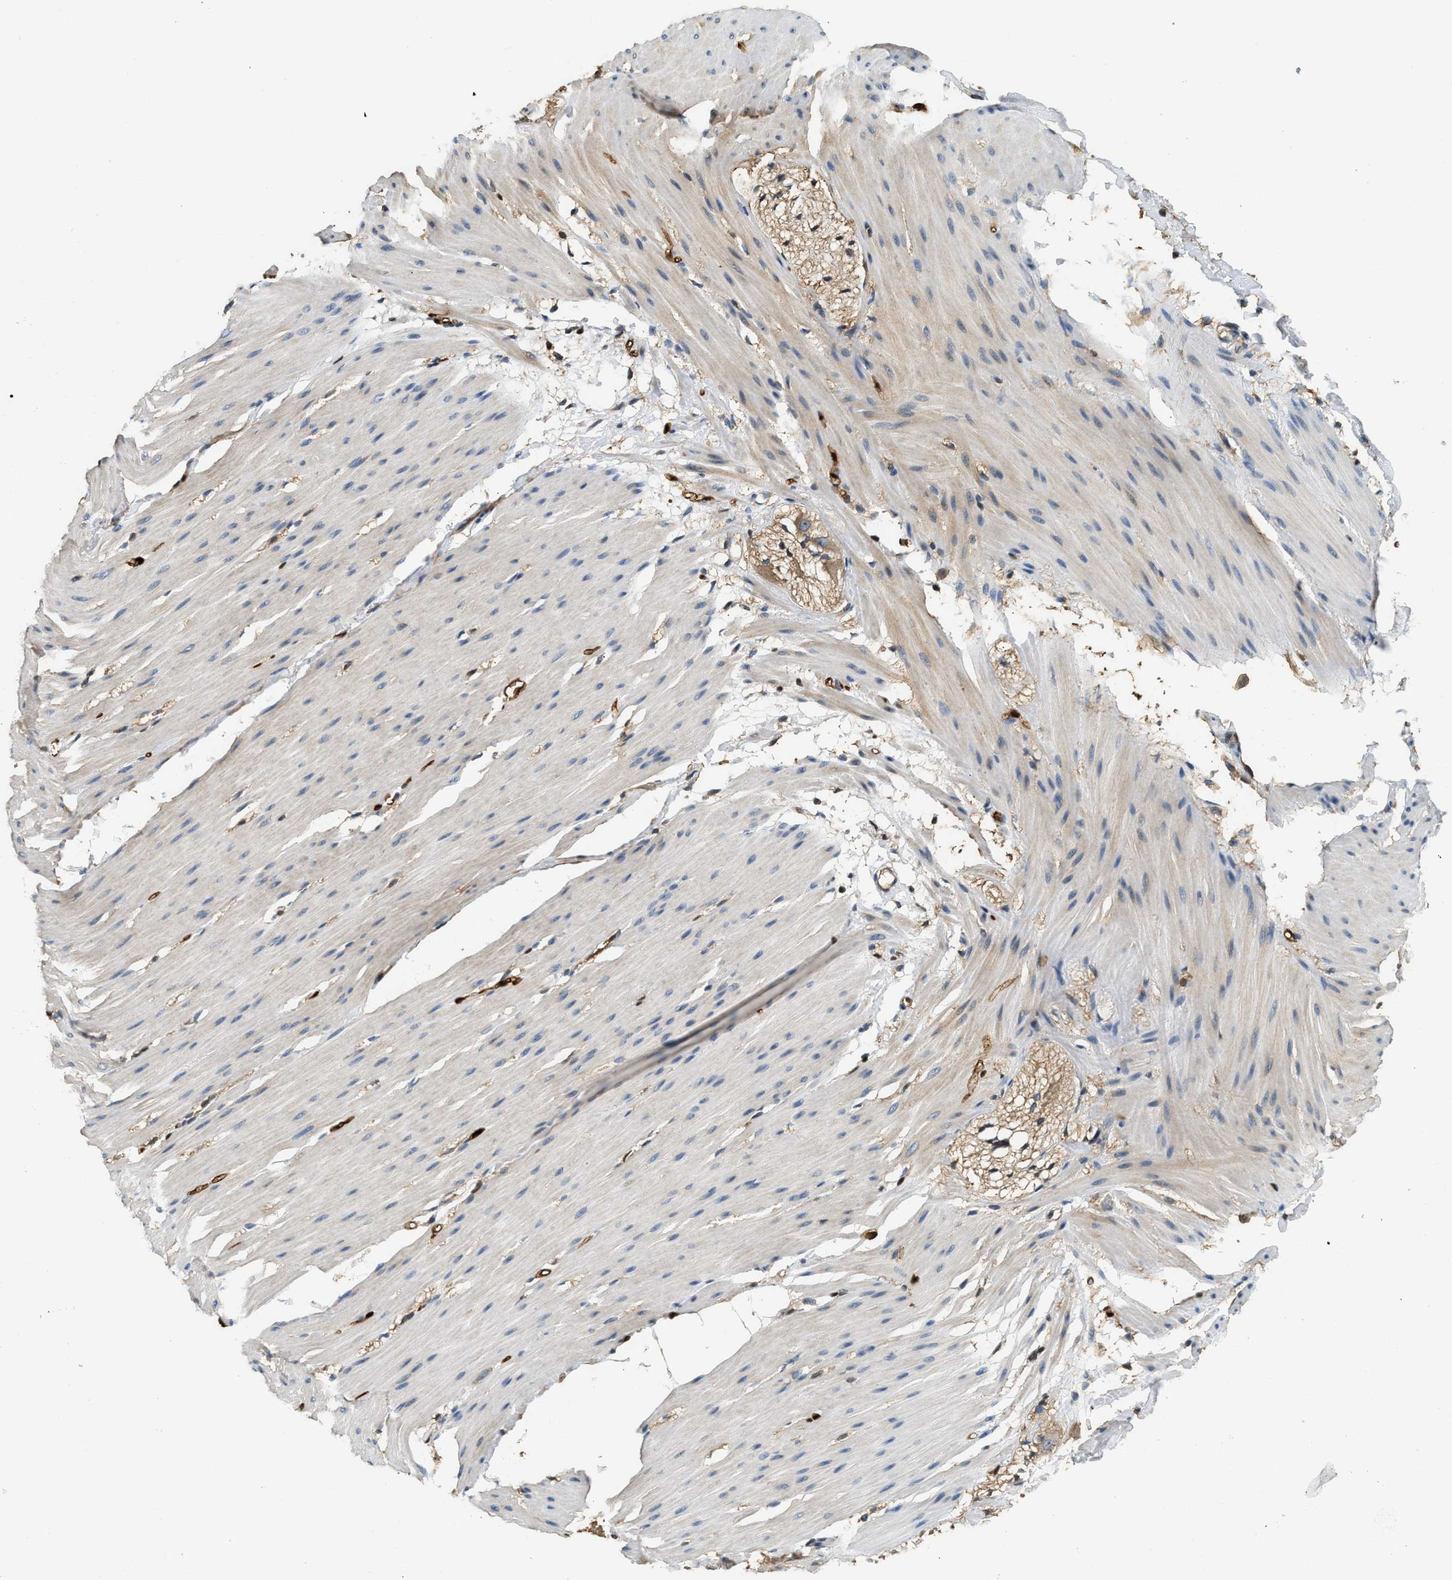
{"staining": {"intensity": "weak", "quantity": "<25%", "location": "cytoplasmic/membranous"}, "tissue": "smooth muscle", "cell_type": "Smooth muscle cells", "image_type": "normal", "snomed": [{"axis": "morphology", "description": "Normal tissue, NOS"}, {"axis": "topography", "description": "Smooth muscle"}, {"axis": "topography", "description": "Colon"}], "caption": "This is an immunohistochemistry (IHC) micrograph of benign human smooth muscle. There is no expression in smooth muscle cells.", "gene": "ANXA3", "patient": {"sex": "male", "age": 67}}